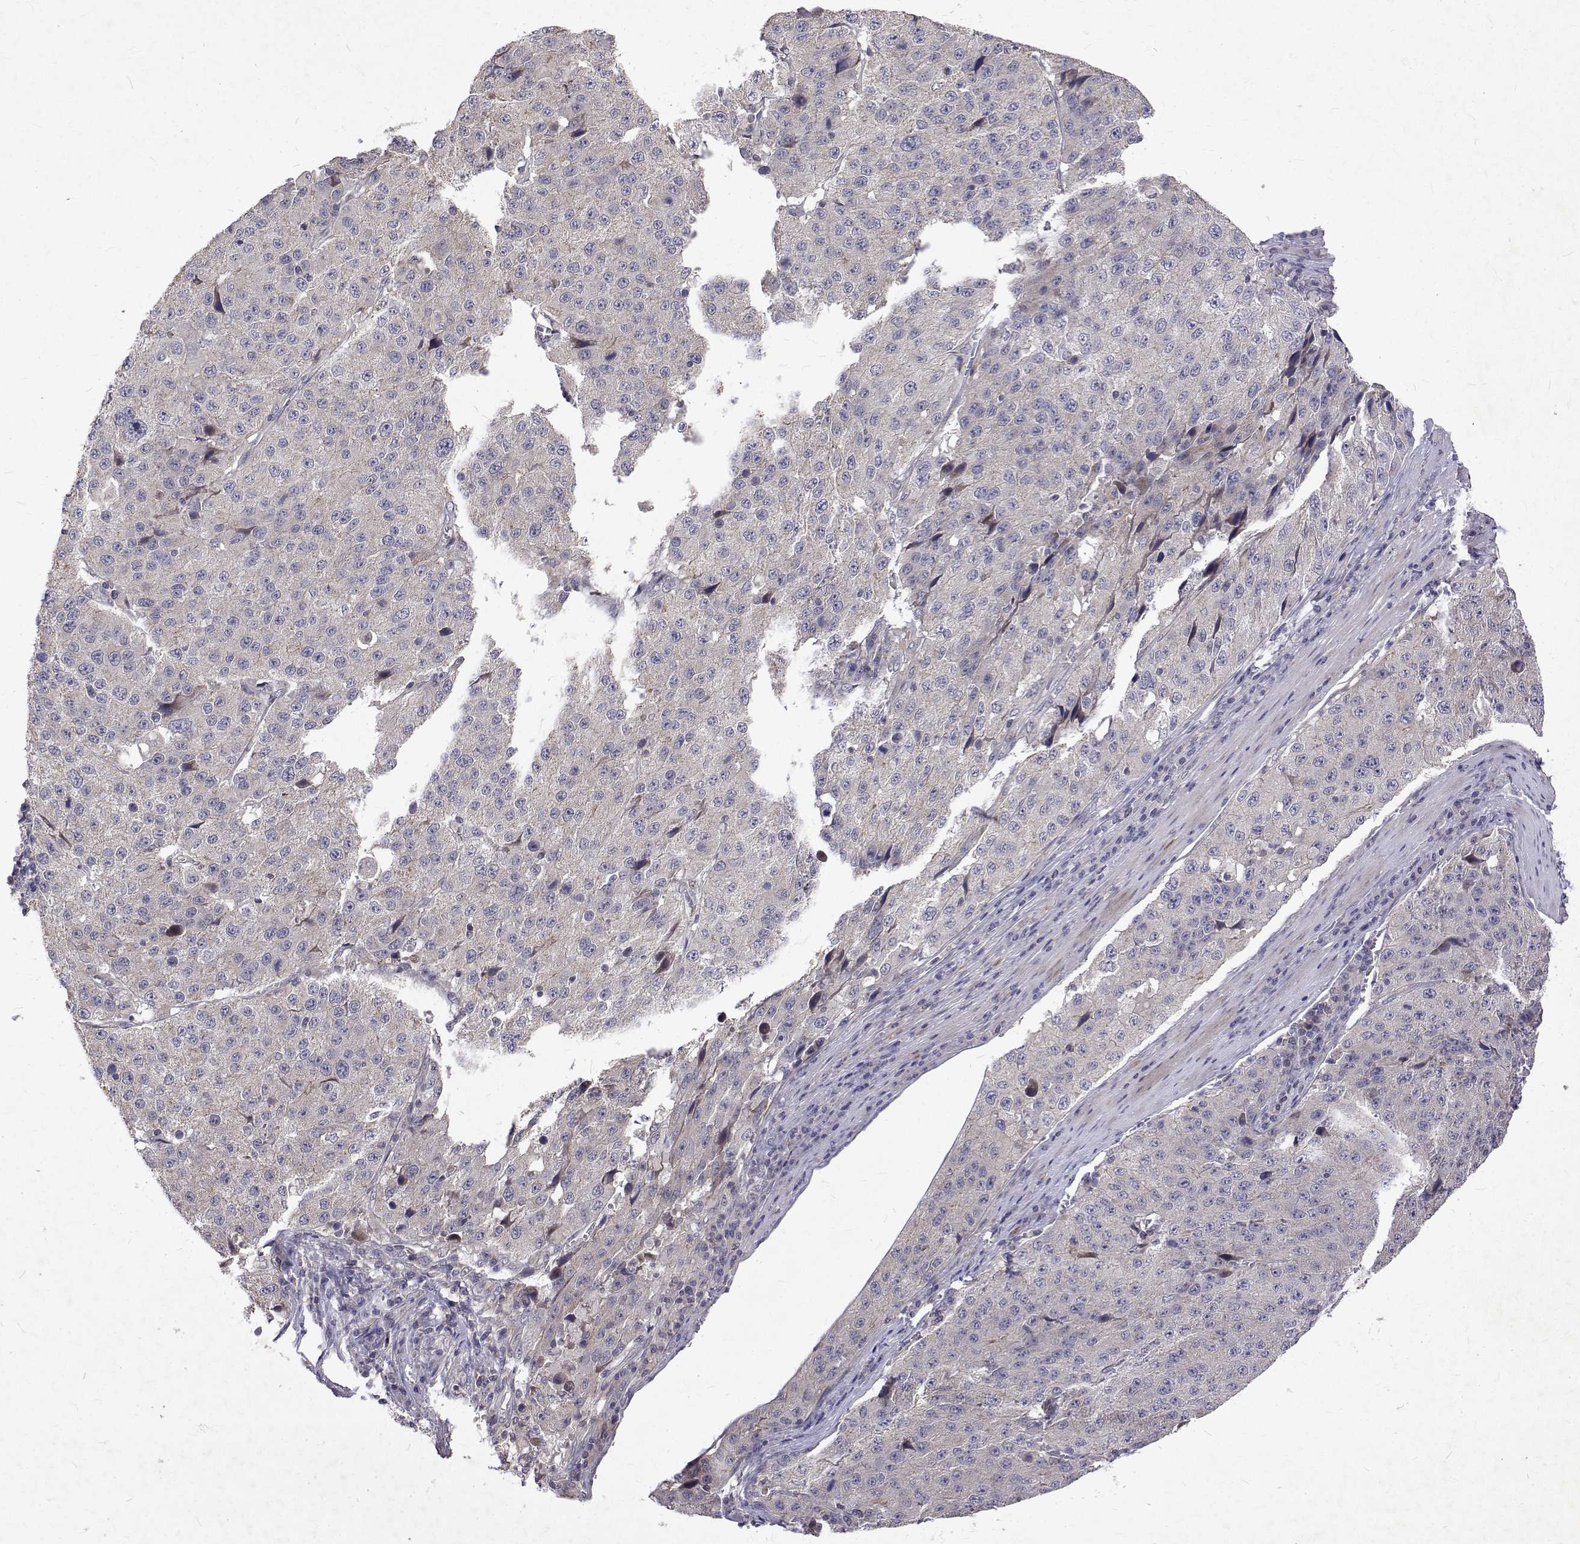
{"staining": {"intensity": "negative", "quantity": "none", "location": "none"}, "tissue": "stomach cancer", "cell_type": "Tumor cells", "image_type": "cancer", "snomed": [{"axis": "morphology", "description": "Adenocarcinoma, NOS"}, {"axis": "topography", "description": "Stomach"}], "caption": "Immunohistochemistry micrograph of neoplastic tissue: stomach adenocarcinoma stained with DAB (3,3'-diaminobenzidine) shows no significant protein staining in tumor cells.", "gene": "ALKBH8", "patient": {"sex": "male", "age": 71}}